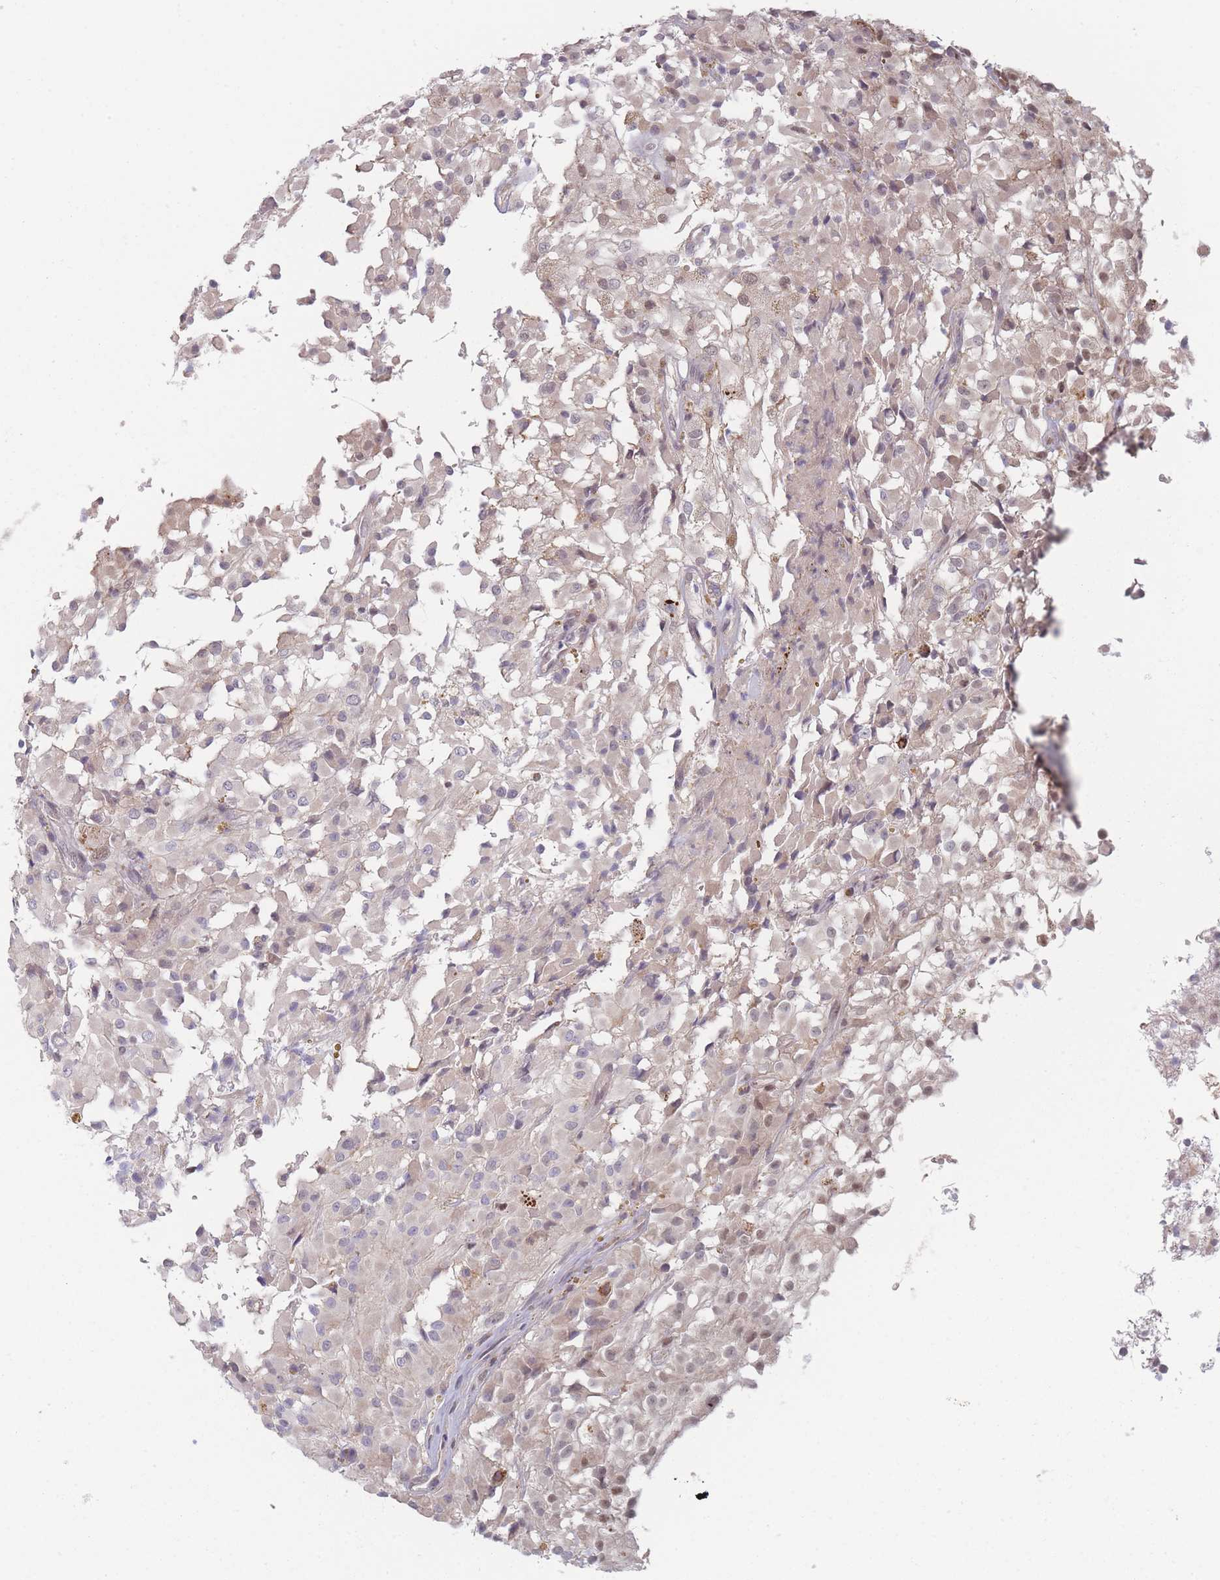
{"staining": {"intensity": "negative", "quantity": "none", "location": "none"}, "tissue": "glioma", "cell_type": "Tumor cells", "image_type": "cancer", "snomed": [{"axis": "morphology", "description": "Glioma, malignant, High grade"}, {"axis": "topography", "description": "Brain"}], "caption": "IHC histopathology image of malignant glioma (high-grade) stained for a protein (brown), which shows no staining in tumor cells.", "gene": "ANKRD10", "patient": {"sex": "female", "age": 59}}